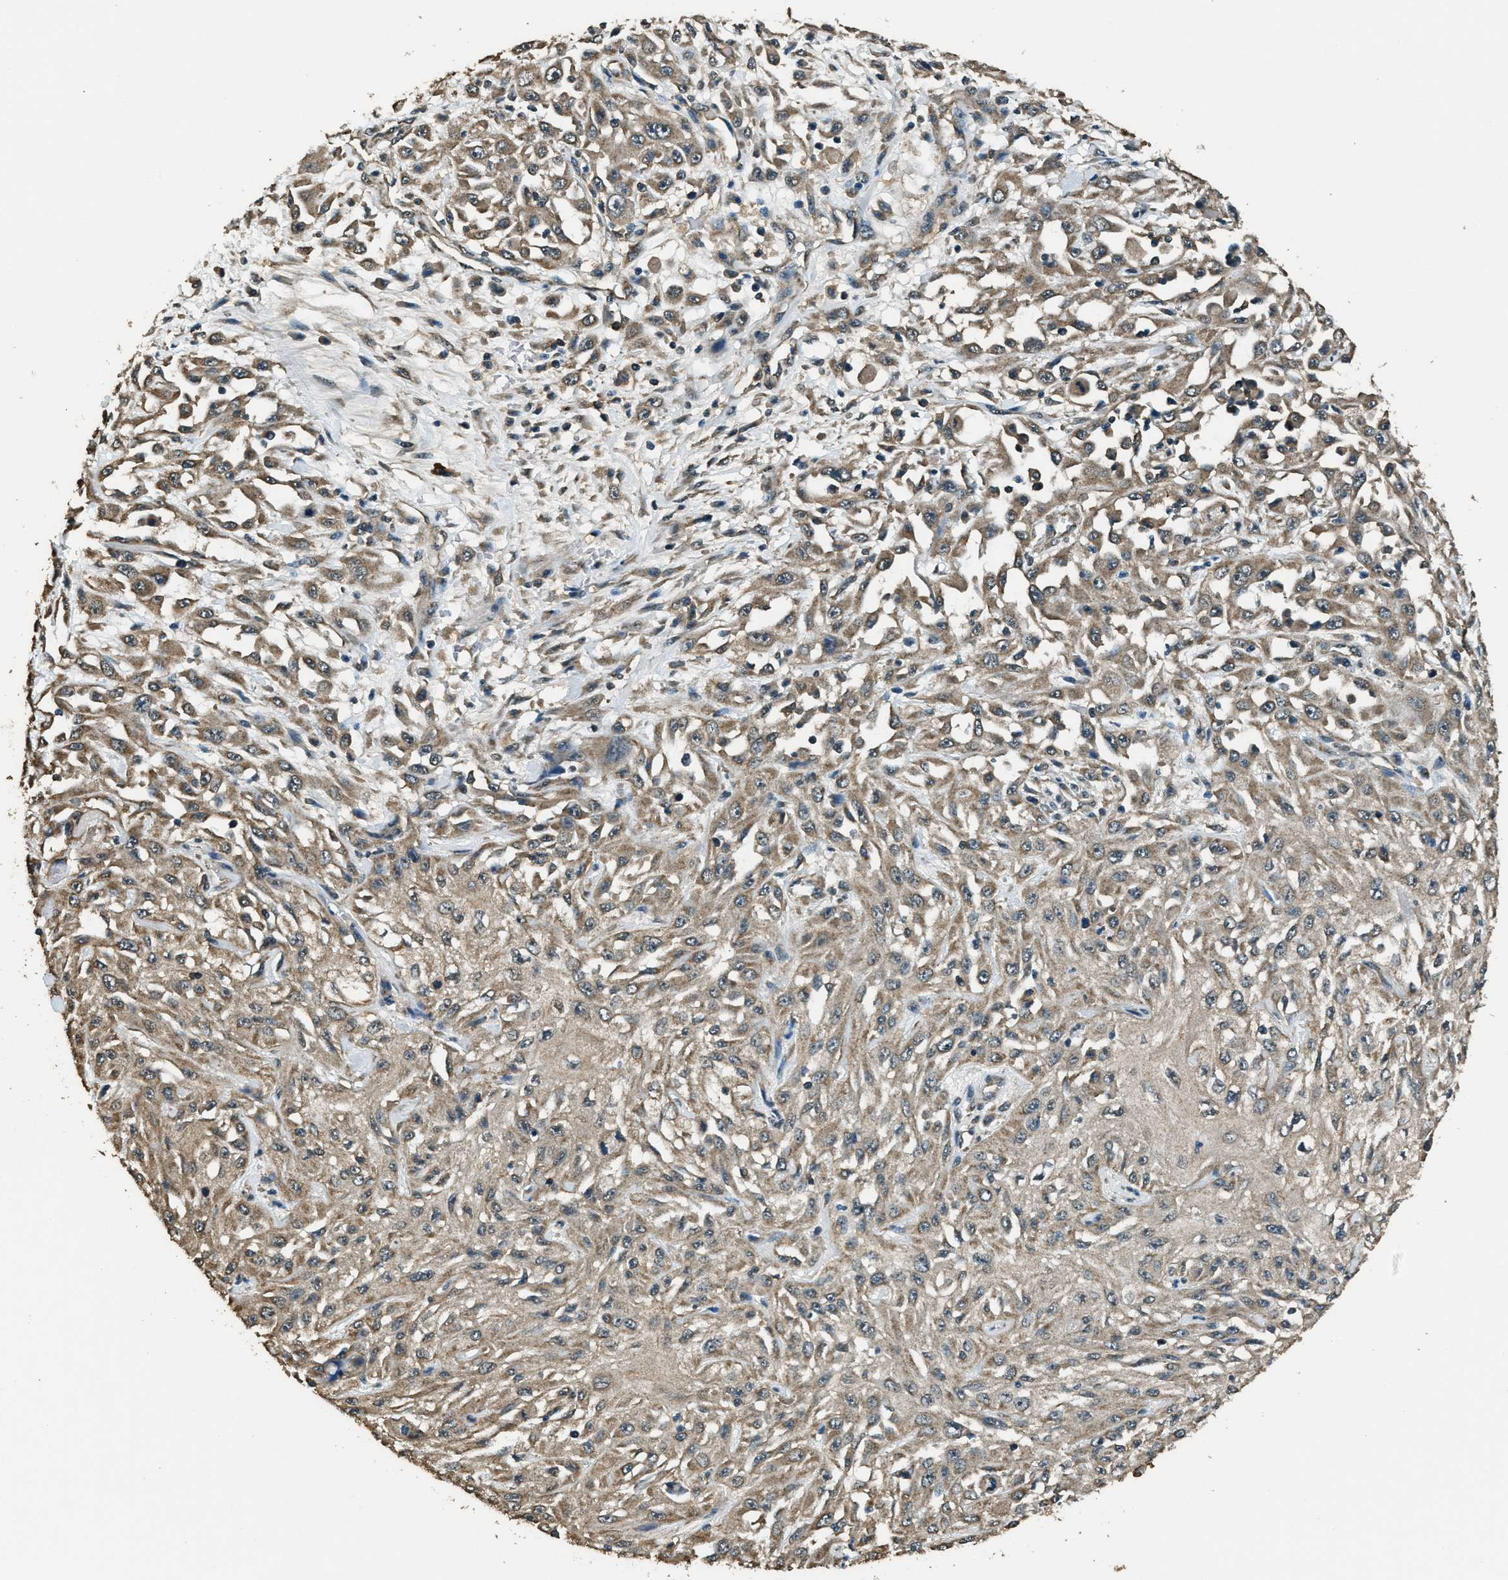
{"staining": {"intensity": "weak", "quantity": ">75%", "location": "cytoplasmic/membranous"}, "tissue": "skin cancer", "cell_type": "Tumor cells", "image_type": "cancer", "snomed": [{"axis": "morphology", "description": "Squamous cell carcinoma, NOS"}, {"axis": "morphology", "description": "Squamous cell carcinoma, metastatic, NOS"}, {"axis": "topography", "description": "Skin"}, {"axis": "topography", "description": "Lymph node"}], "caption": "High-power microscopy captured an immunohistochemistry (IHC) image of skin cancer, revealing weak cytoplasmic/membranous expression in approximately >75% of tumor cells.", "gene": "SALL3", "patient": {"sex": "male", "age": 75}}